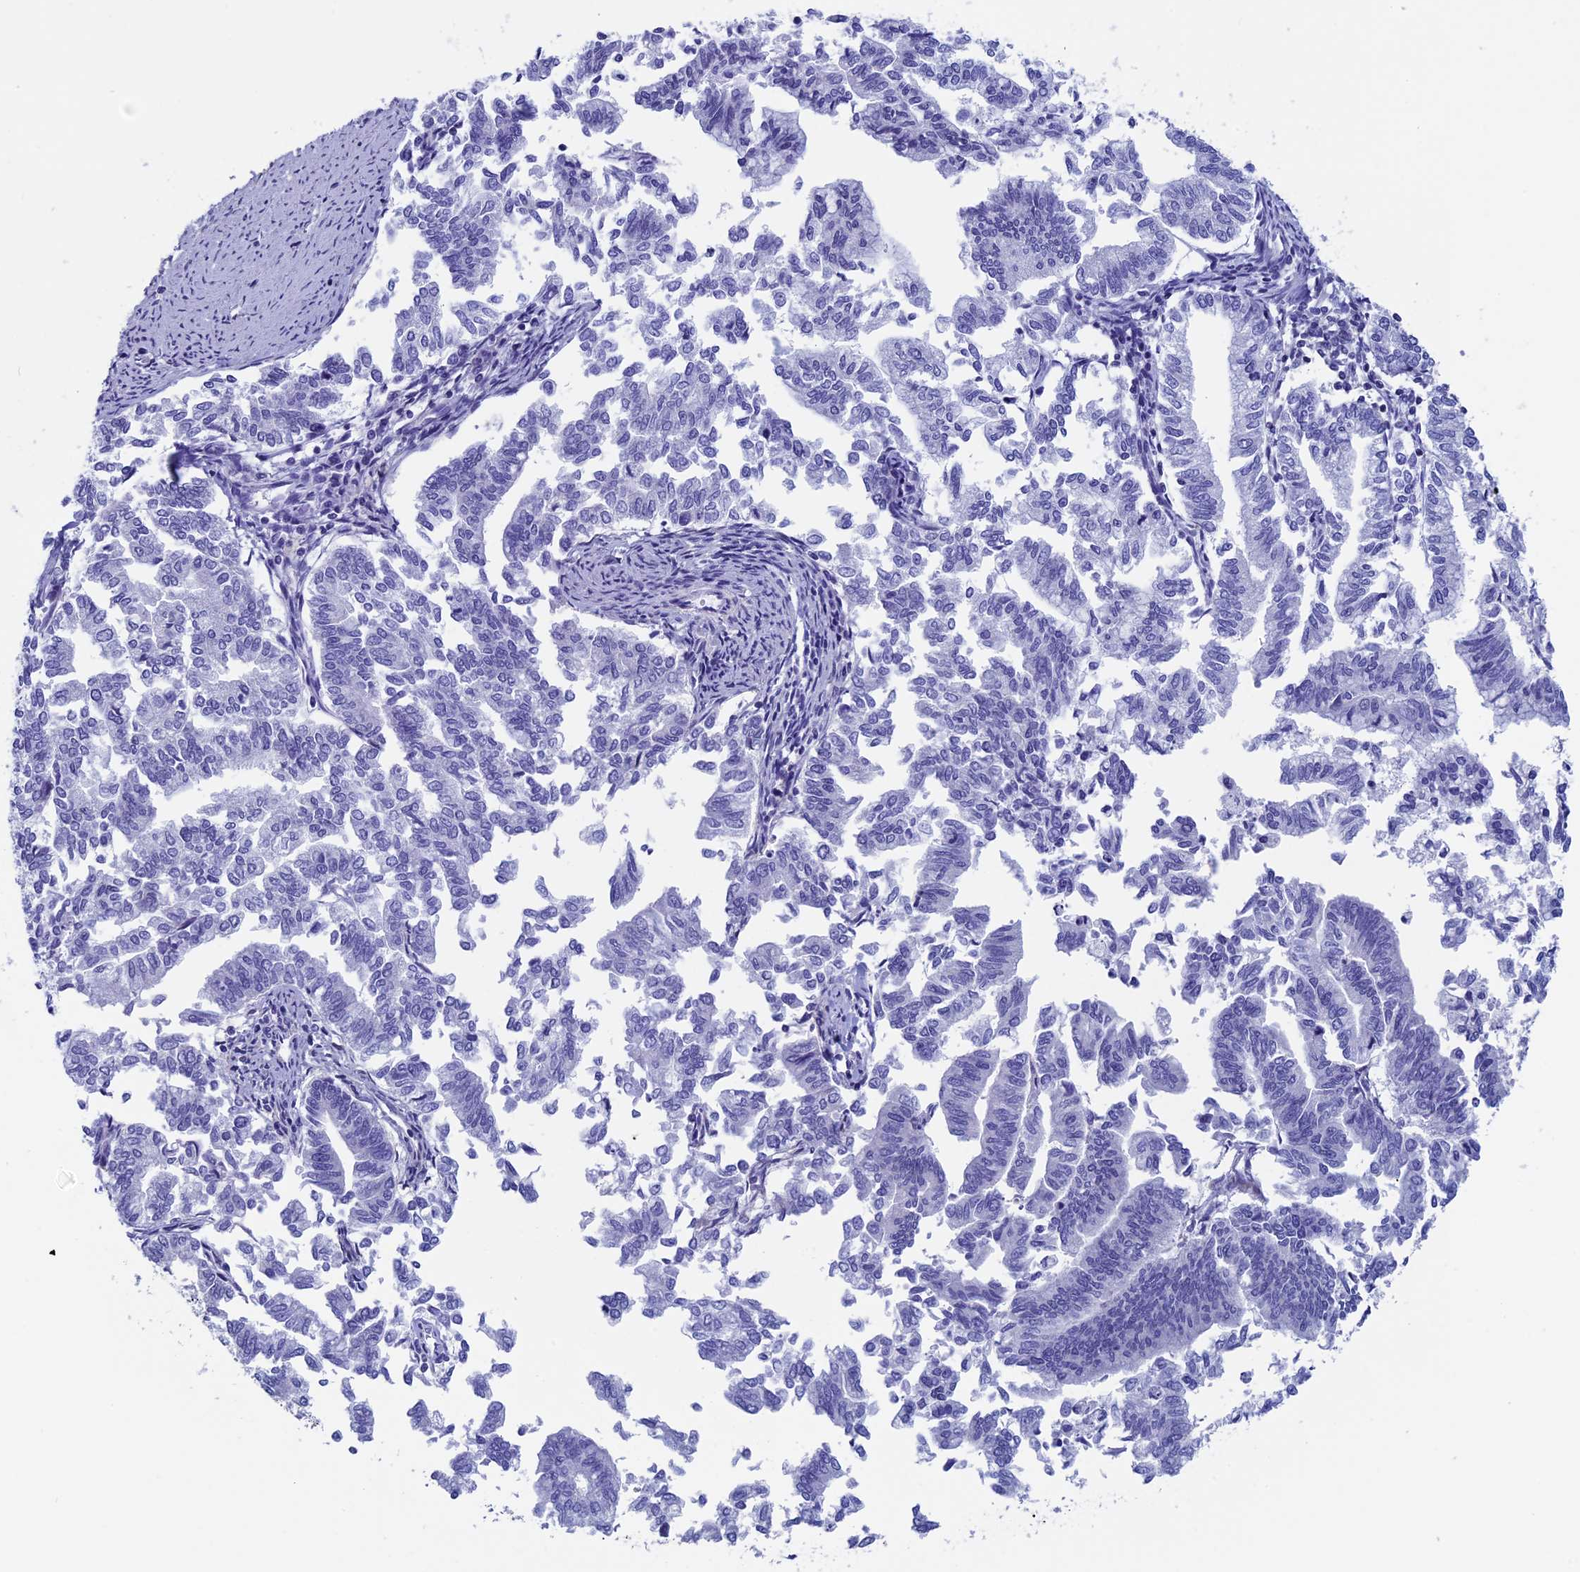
{"staining": {"intensity": "negative", "quantity": "none", "location": "none"}, "tissue": "endometrial cancer", "cell_type": "Tumor cells", "image_type": "cancer", "snomed": [{"axis": "morphology", "description": "Adenocarcinoma, NOS"}, {"axis": "topography", "description": "Endometrium"}], "caption": "High power microscopy photomicrograph of an immunohistochemistry image of adenocarcinoma (endometrial), revealing no significant expression in tumor cells.", "gene": "SEPTIN1", "patient": {"sex": "female", "age": 79}}